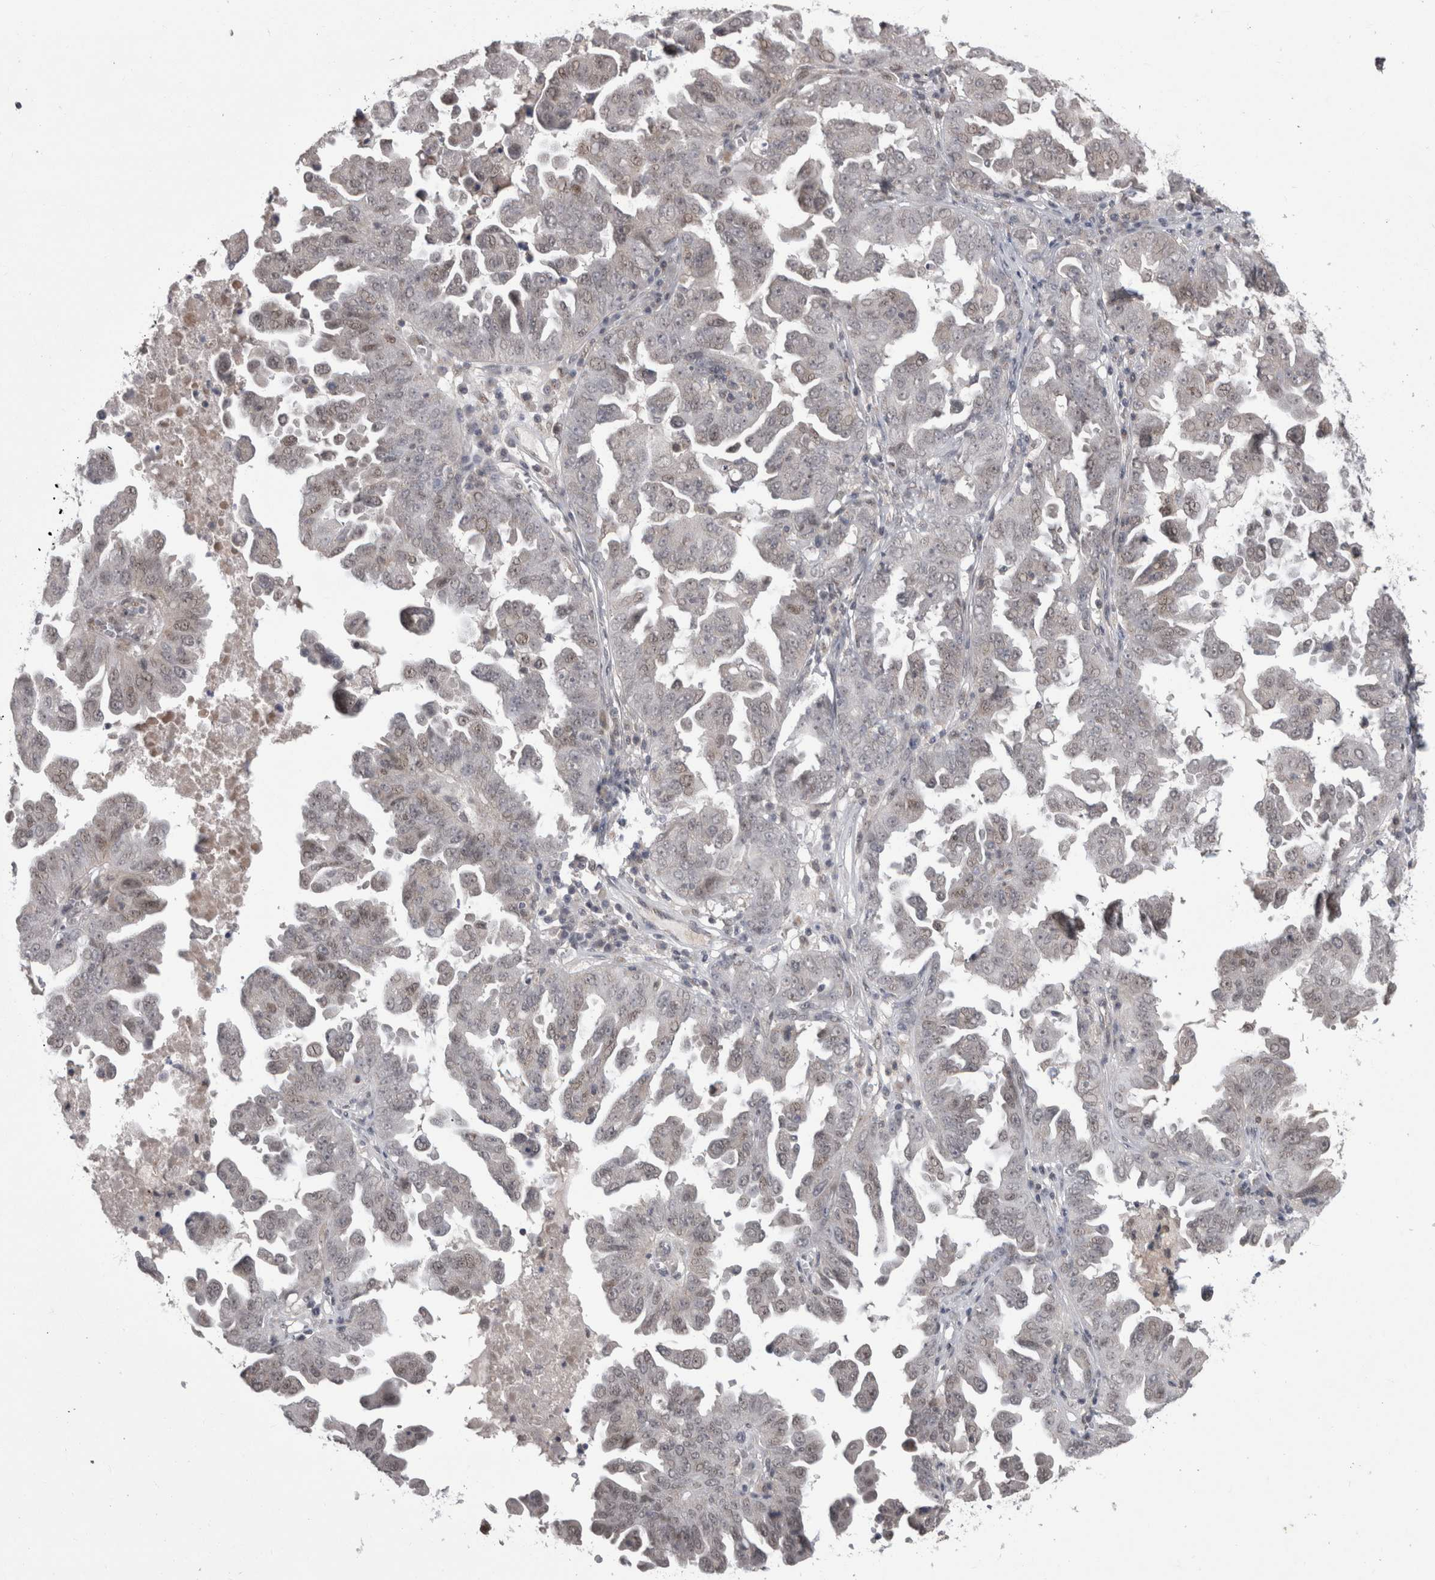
{"staining": {"intensity": "negative", "quantity": "none", "location": "none"}, "tissue": "ovarian cancer", "cell_type": "Tumor cells", "image_type": "cancer", "snomed": [{"axis": "morphology", "description": "Carcinoma, endometroid"}, {"axis": "topography", "description": "Ovary"}], "caption": "Image shows no significant protein positivity in tumor cells of ovarian endometroid carcinoma.", "gene": "MTBP", "patient": {"sex": "female", "age": 62}}